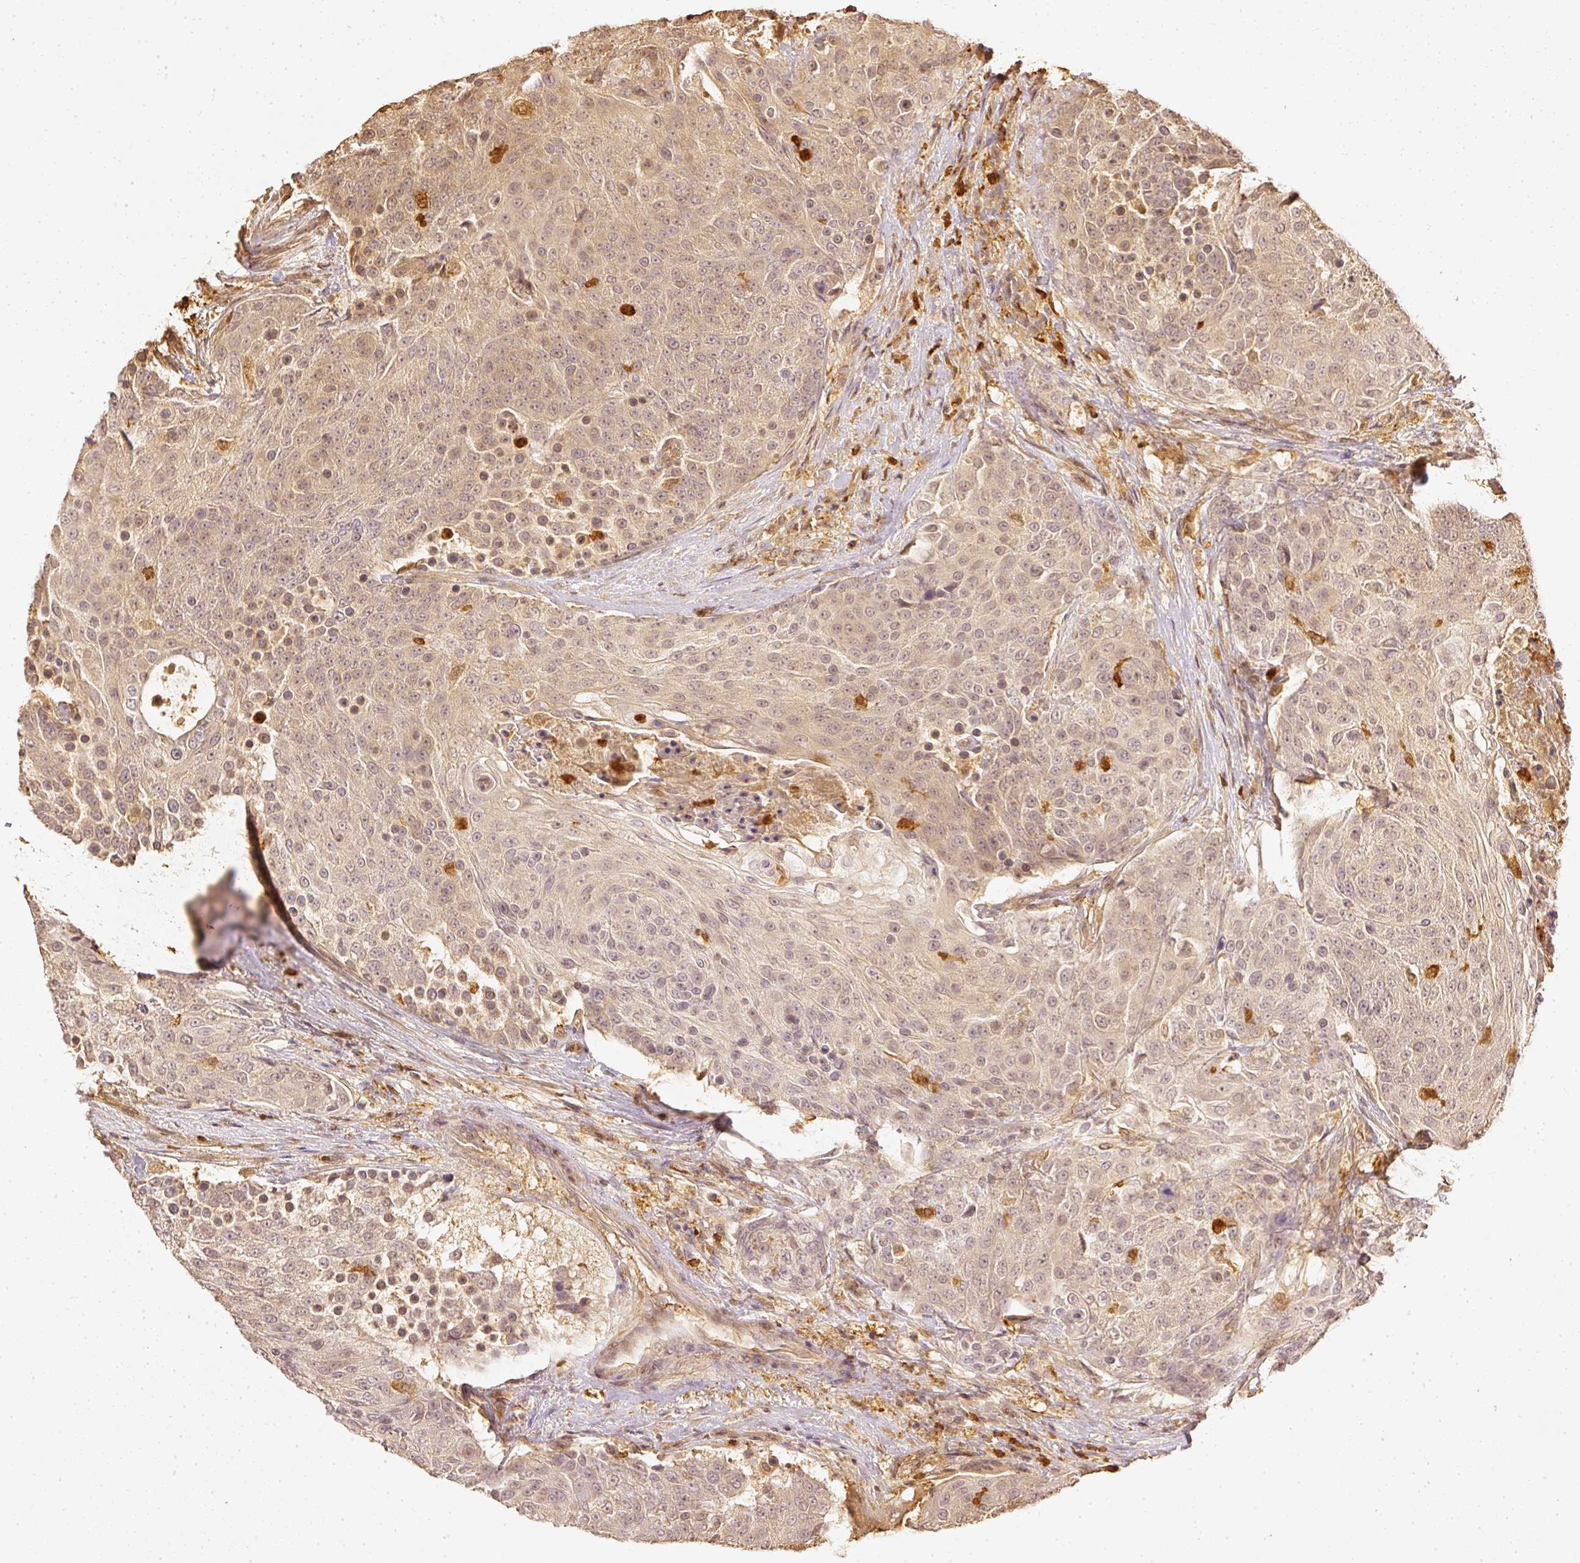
{"staining": {"intensity": "weak", "quantity": "25%-75%", "location": "cytoplasmic/membranous"}, "tissue": "urothelial cancer", "cell_type": "Tumor cells", "image_type": "cancer", "snomed": [{"axis": "morphology", "description": "Urothelial carcinoma, High grade"}, {"axis": "topography", "description": "Urinary bladder"}], "caption": "DAB (3,3'-diaminobenzidine) immunohistochemical staining of urothelial cancer reveals weak cytoplasmic/membranous protein positivity in approximately 25%-75% of tumor cells. (brown staining indicates protein expression, while blue staining denotes nuclei).", "gene": "PFN1", "patient": {"sex": "female", "age": 63}}